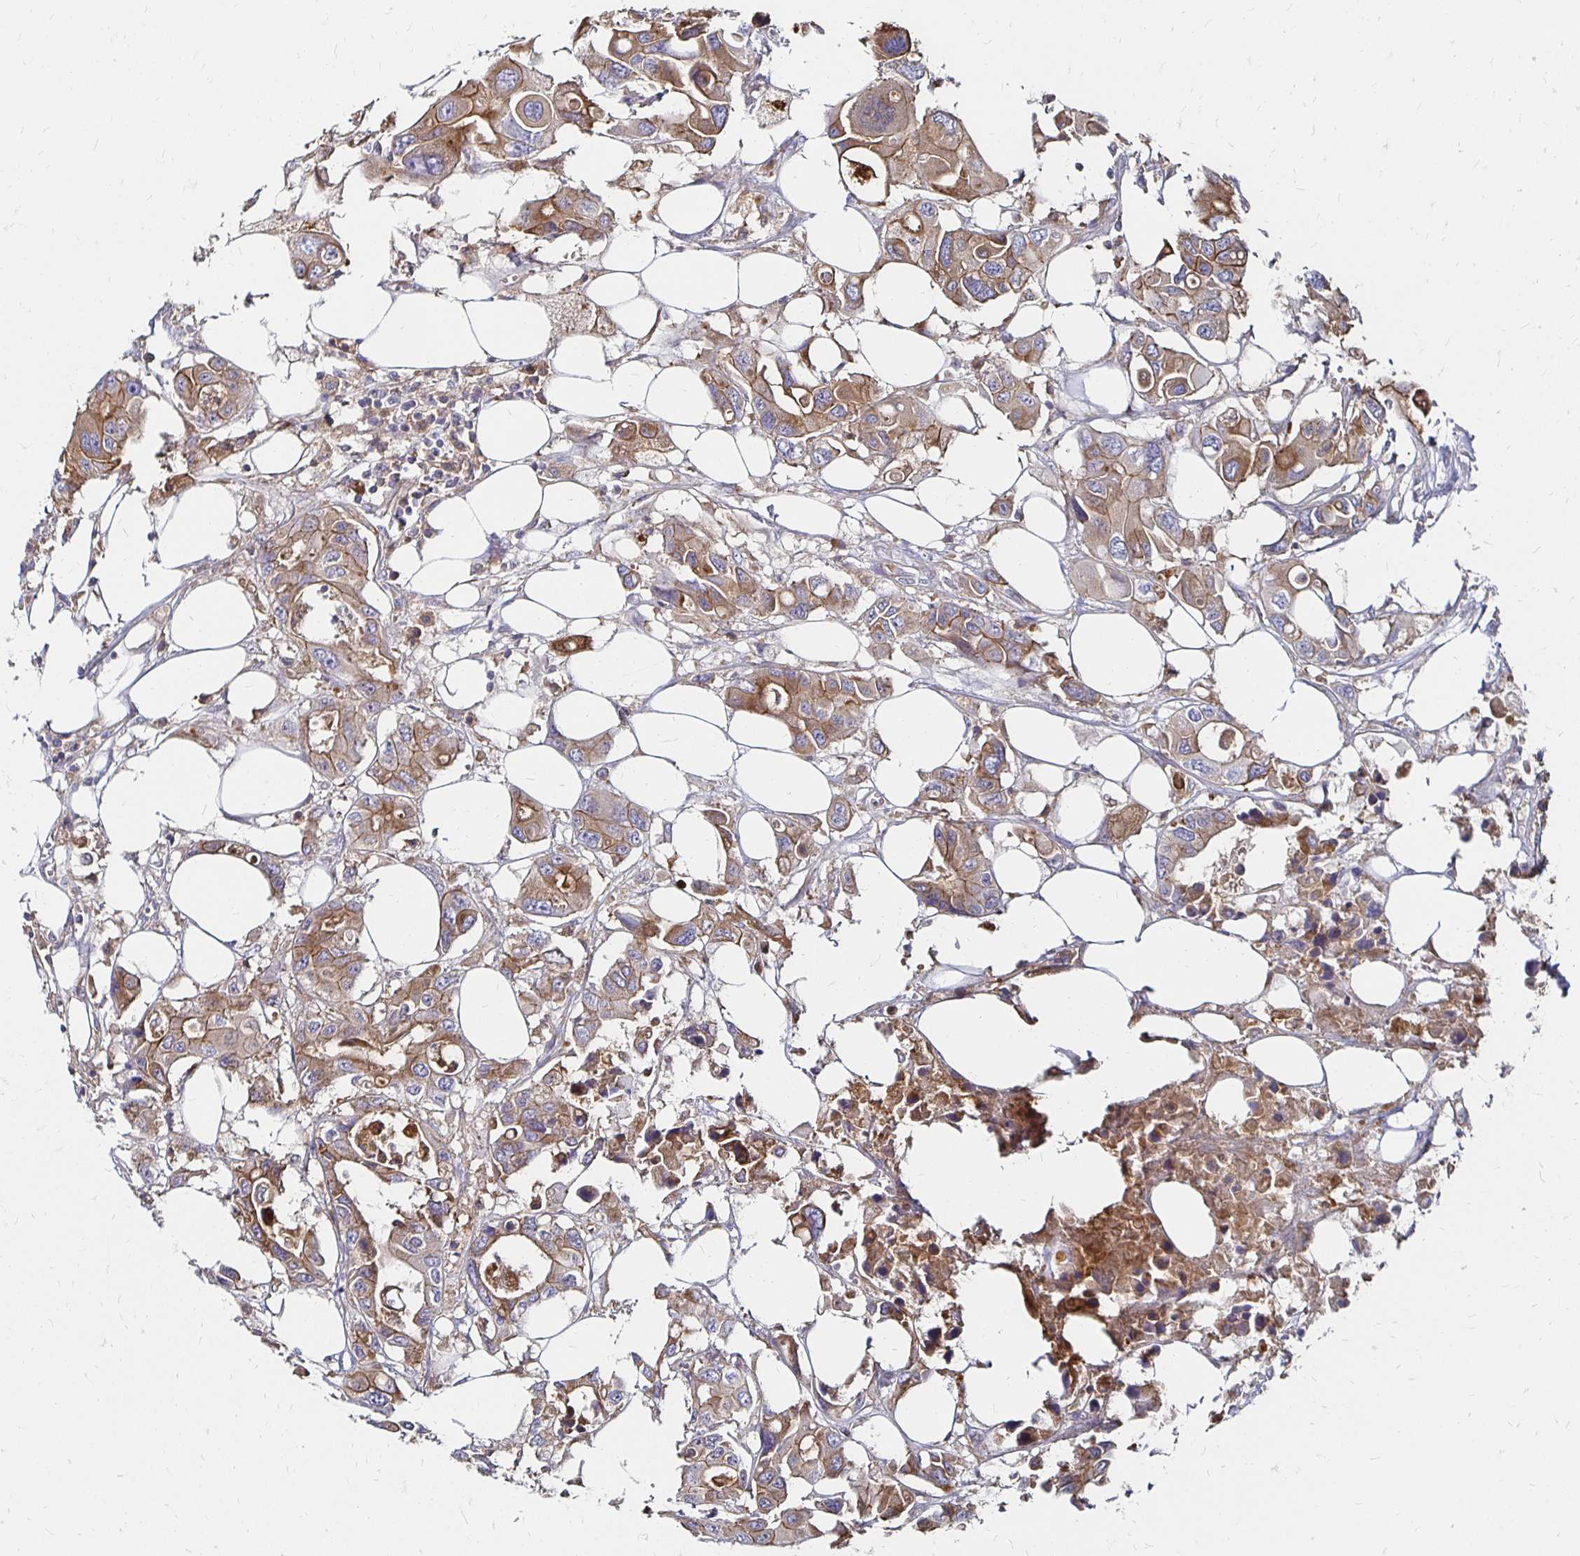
{"staining": {"intensity": "moderate", "quantity": ">75%", "location": "cytoplasmic/membranous"}, "tissue": "colorectal cancer", "cell_type": "Tumor cells", "image_type": "cancer", "snomed": [{"axis": "morphology", "description": "Adenocarcinoma, NOS"}, {"axis": "topography", "description": "Colon"}], "caption": "Immunohistochemical staining of human adenocarcinoma (colorectal) demonstrates moderate cytoplasmic/membranous protein staining in about >75% of tumor cells.", "gene": "NCSTN", "patient": {"sex": "male", "age": 77}}